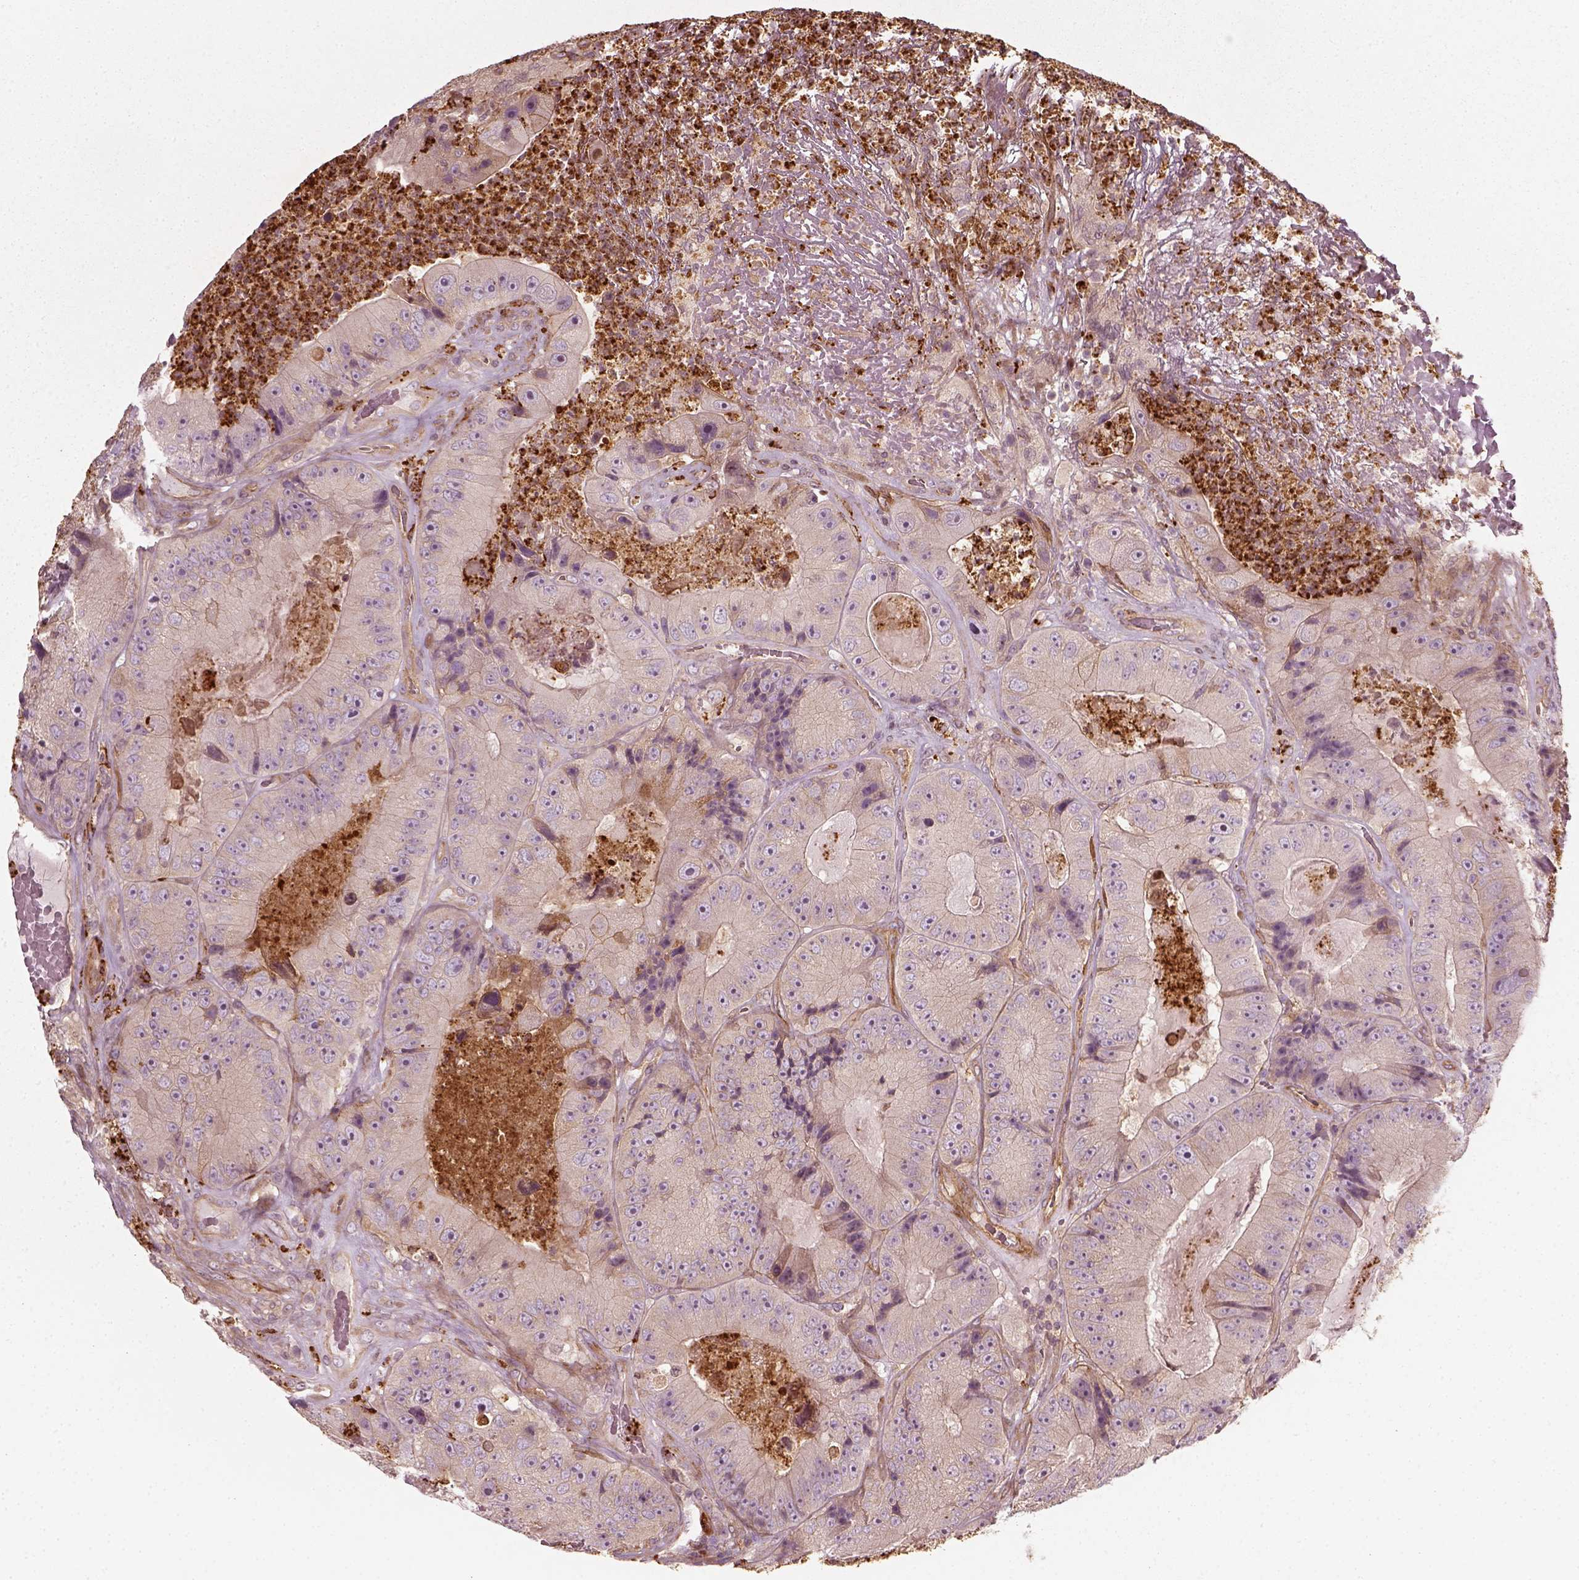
{"staining": {"intensity": "negative", "quantity": "none", "location": "none"}, "tissue": "colorectal cancer", "cell_type": "Tumor cells", "image_type": "cancer", "snomed": [{"axis": "morphology", "description": "Adenocarcinoma, NOS"}, {"axis": "topography", "description": "Colon"}], "caption": "This is a image of immunohistochemistry (IHC) staining of adenocarcinoma (colorectal), which shows no positivity in tumor cells.", "gene": "NPTN", "patient": {"sex": "female", "age": 86}}